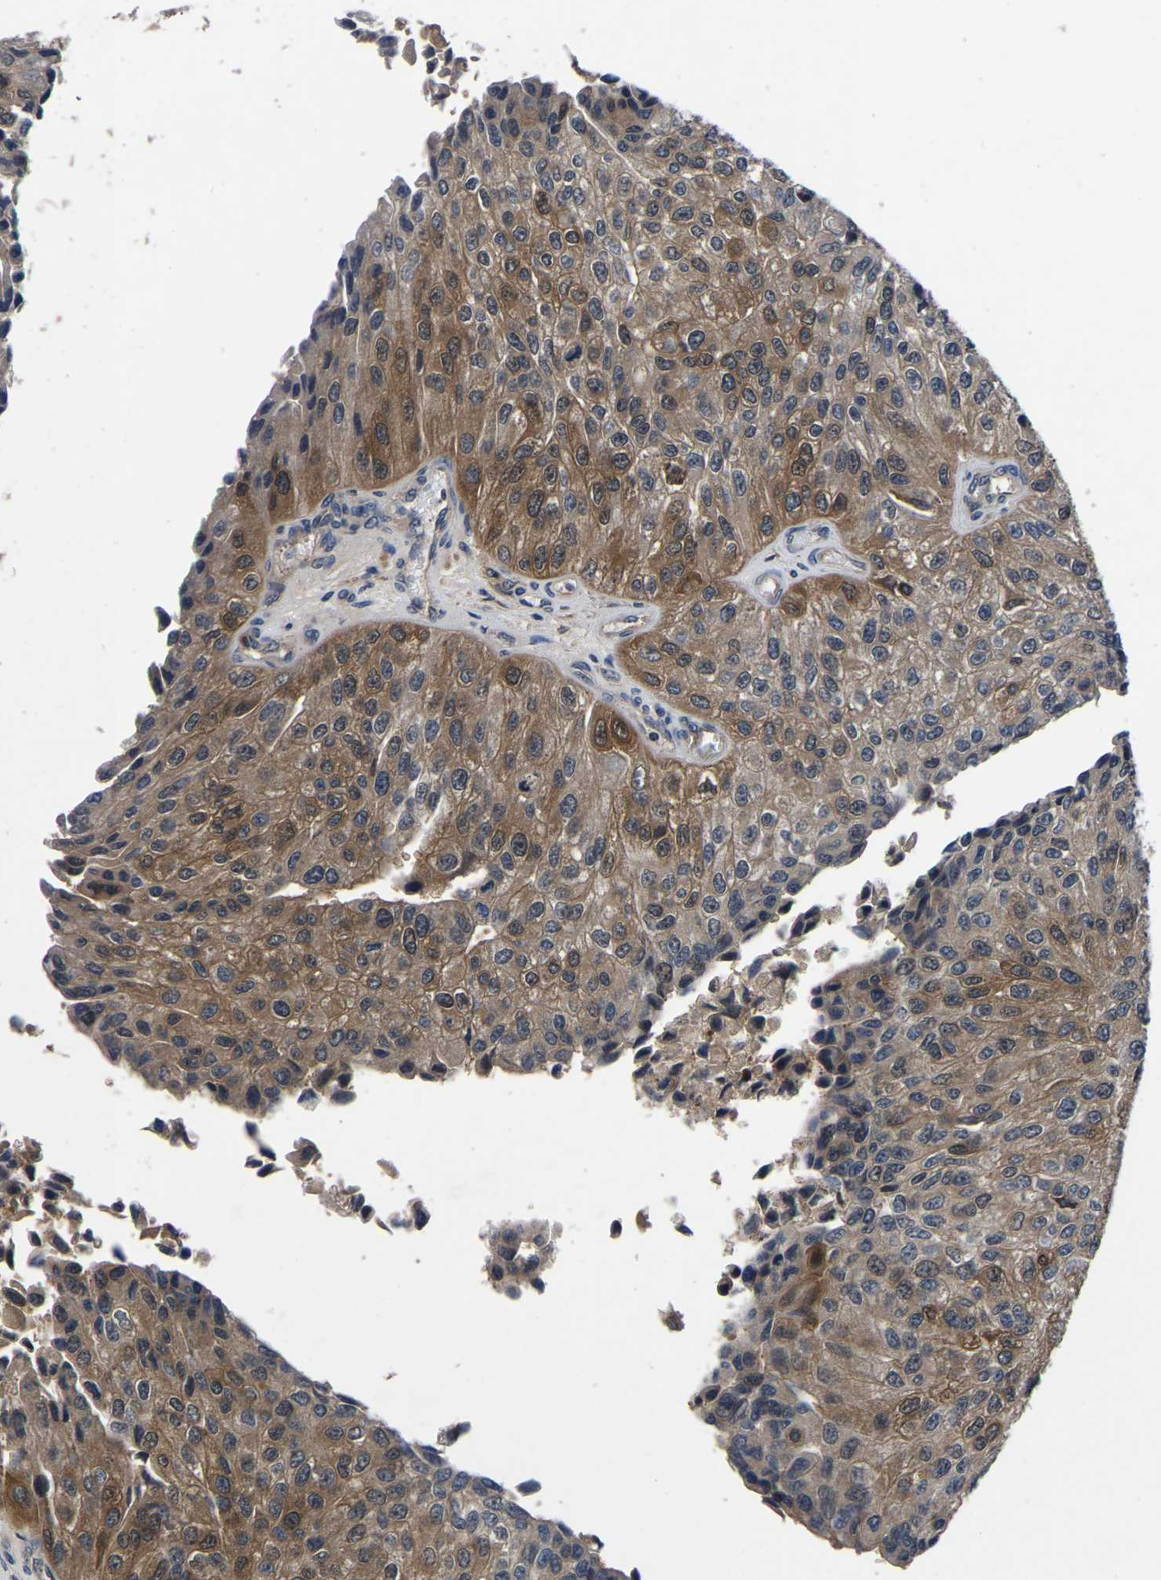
{"staining": {"intensity": "moderate", "quantity": ">75%", "location": "cytoplasmic/membranous"}, "tissue": "urothelial cancer", "cell_type": "Tumor cells", "image_type": "cancer", "snomed": [{"axis": "morphology", "description": "Urothelial carcinoma, High grade"}, {"axis": "topography", "description": "Kidney"}, {"axis": "topography", "description": "Urinary bladder"}], "caption": "This photomicrograph reveals IHC staining of urothelial carcinoma (high-grade), with medium moderate cytoplasmic/membranous staining in approximately >75% of tumor cells.", "gene": "FGD5", "patient": {"sex": "male", "age": 77}}